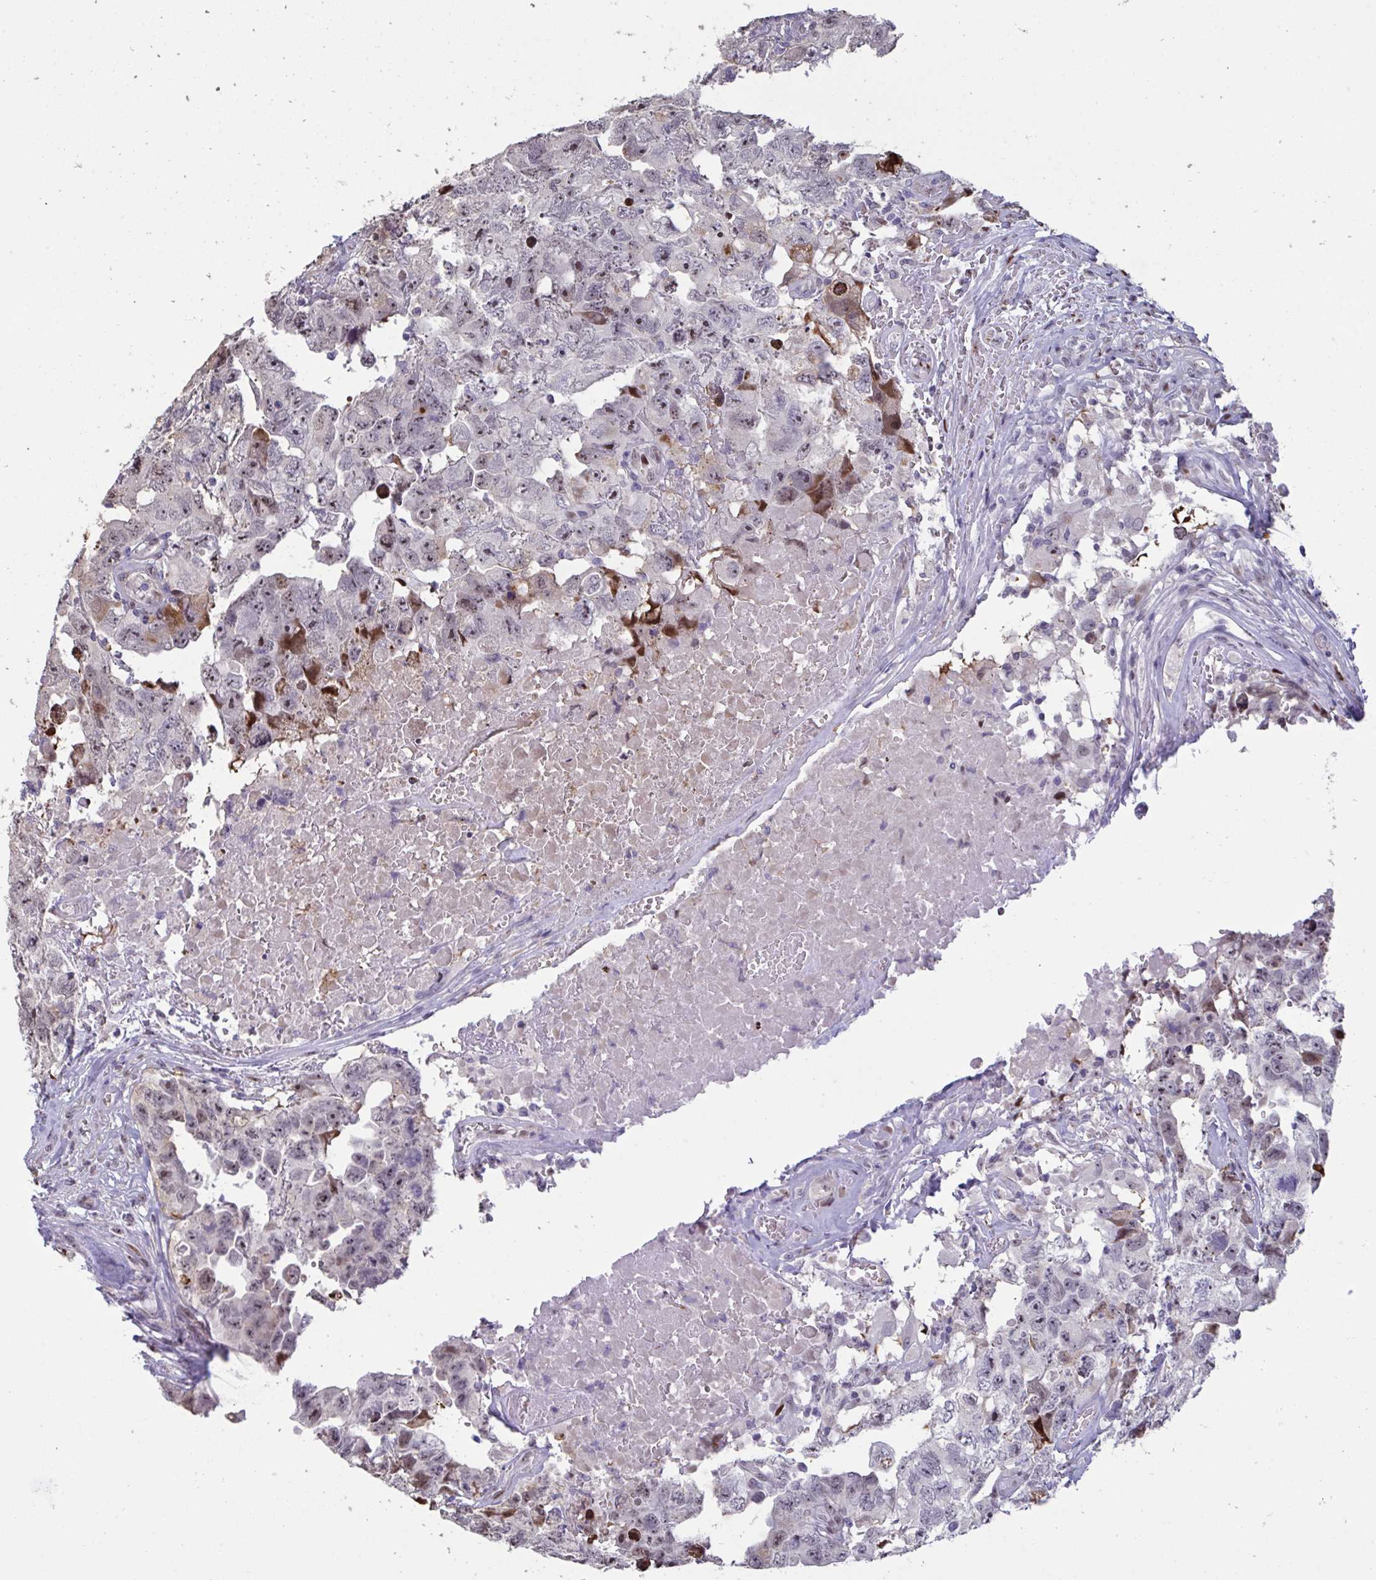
{"staining": {"intensity": "strong", "quantity": "<25%", "location": "cytoplasmic/membranous,nuclear"}, "tissue": "testis cancer", "cell_type": "Tumor cells", "image_type": "cancer", "snomed": [{"axis": "morphology", "description": "Carcinoma, Embryonal, NOS"}, {"axis": "topography", "description": "Testis"}], "caption": "Testis embryonal carcinoma stained with a protein marker displays strong staining in tumor cells.", "gene": "PELI2", "patient": {"sex": "male", "age": 22}}